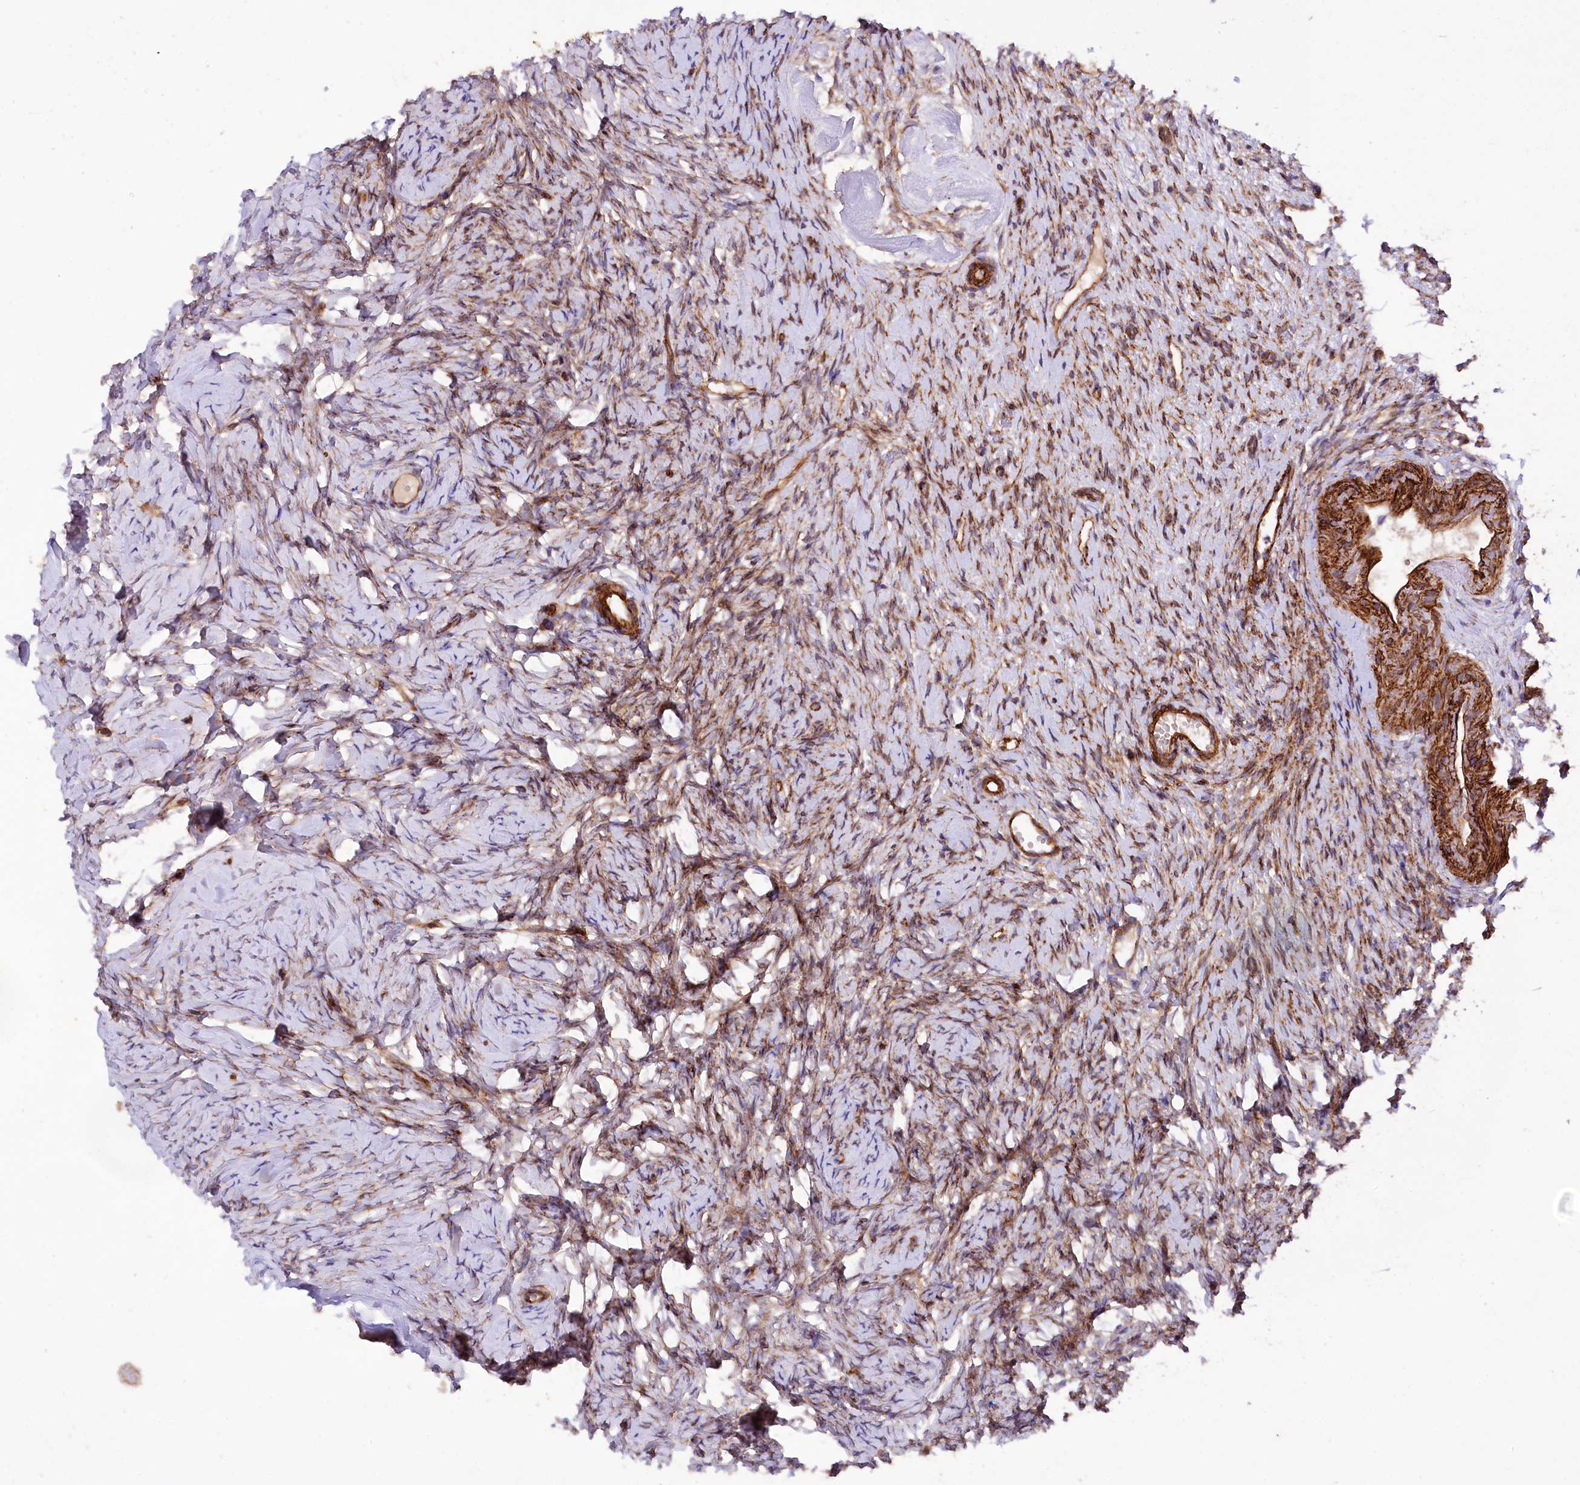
{"staining": {"intensity": "moderate", "quantity": ">75%", "location": "cytoplasmic/membranous"}, "tissue": "ovary", "cell_type": "Ovarian stroma cells", "image_type": "normal", "snomed": [{"axis": "morphology", "description": "Normal tissue, NOS"}, {"axis": "topography", "description": "Ovary"}], "caption": "Immunohistochemical staining of benign ovary displays medium levels of moderate cytoplasmic/membranous expression in approximately >75% of ovarian stroma cells. (DAB (3,3'-diaminobenzidine) IHC, brown staining for protein, blue staining for nuclei).", "gene": "SPATS2", "patient": {"sex": "female", "age": 51}}